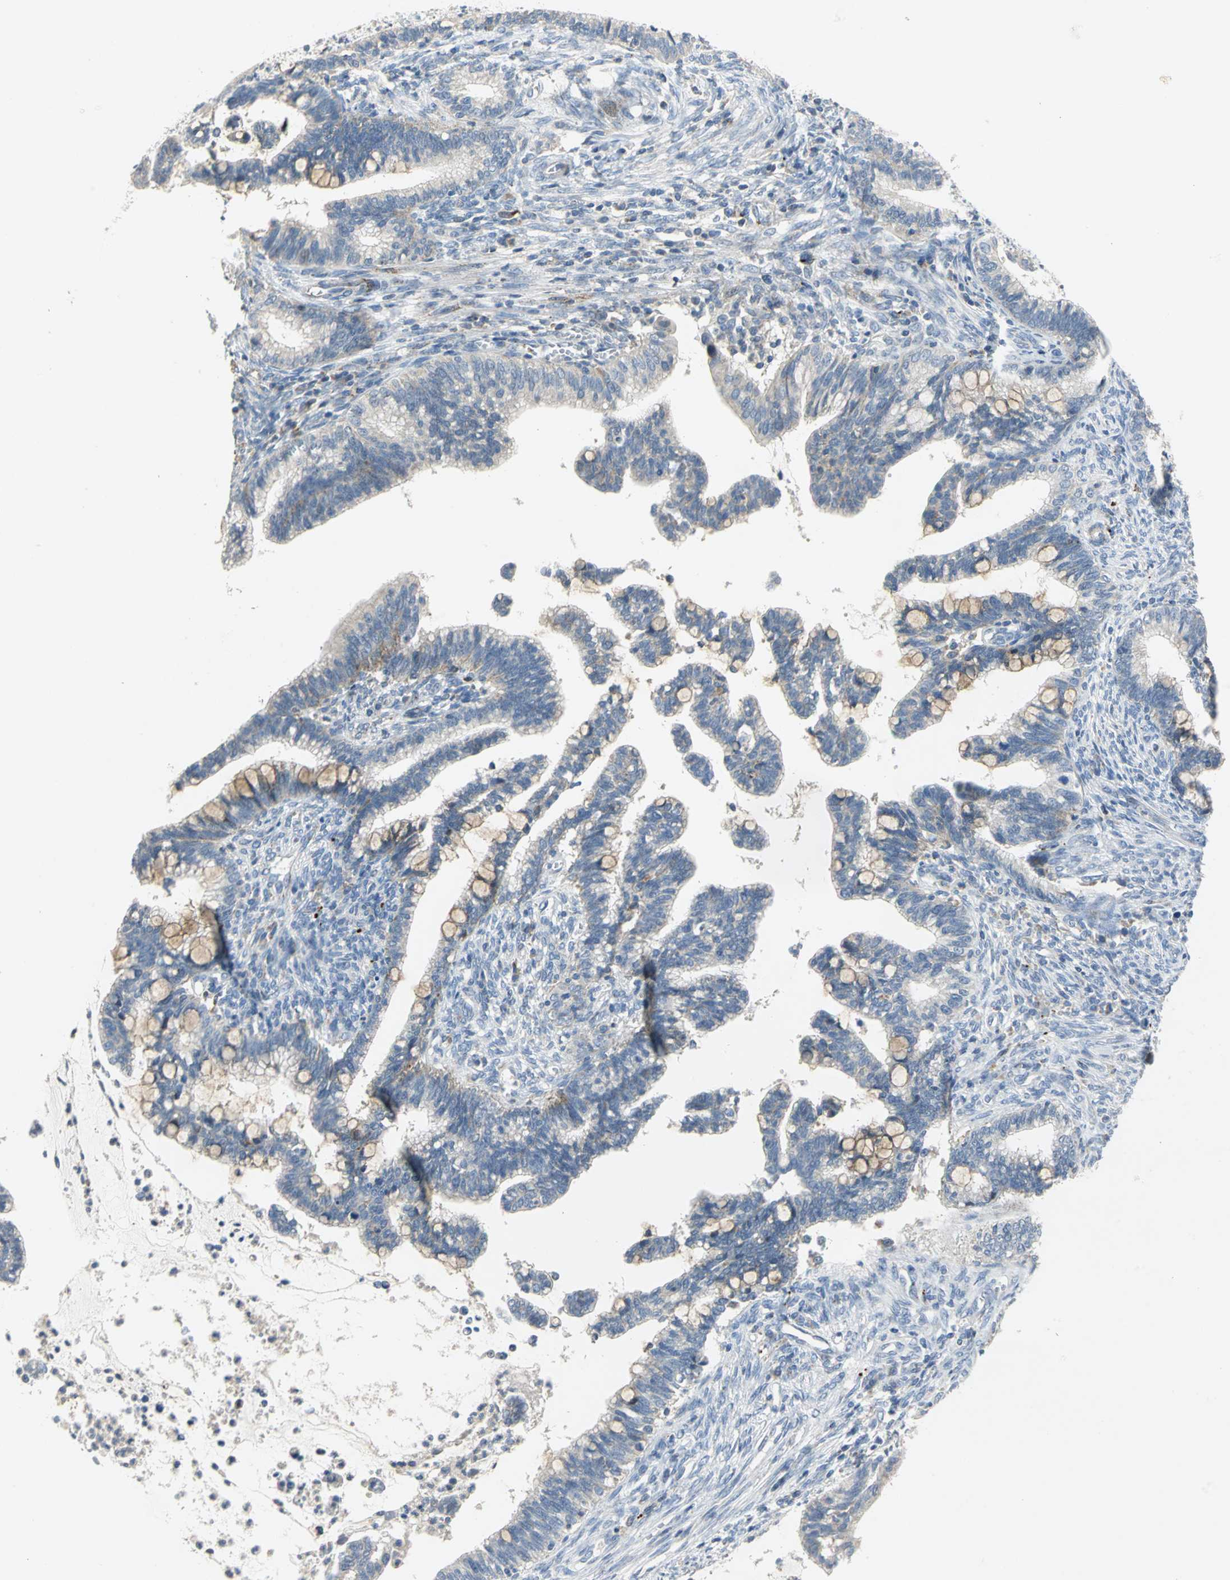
{"staining": {"intensity": "moderate", "quantity": "25%-75%", "location": "cytoplasmic/membranous"}, "tissue": "cervical cancer", "cell_type": "Tumor cells", "image_type": "cancer", "snomed": [{"axis": "morphology", "description": "Adenocarcinoma, NOS"}, {"axis": "topography", "description": "Cervix"}], "caption": "A brown stain highlights moderate cytoplasmic/membranous staining of a protein in cervical cancer tumor cells.", "gene": "SPPL2B", "patient": {"sex": "female", "age": 36}}